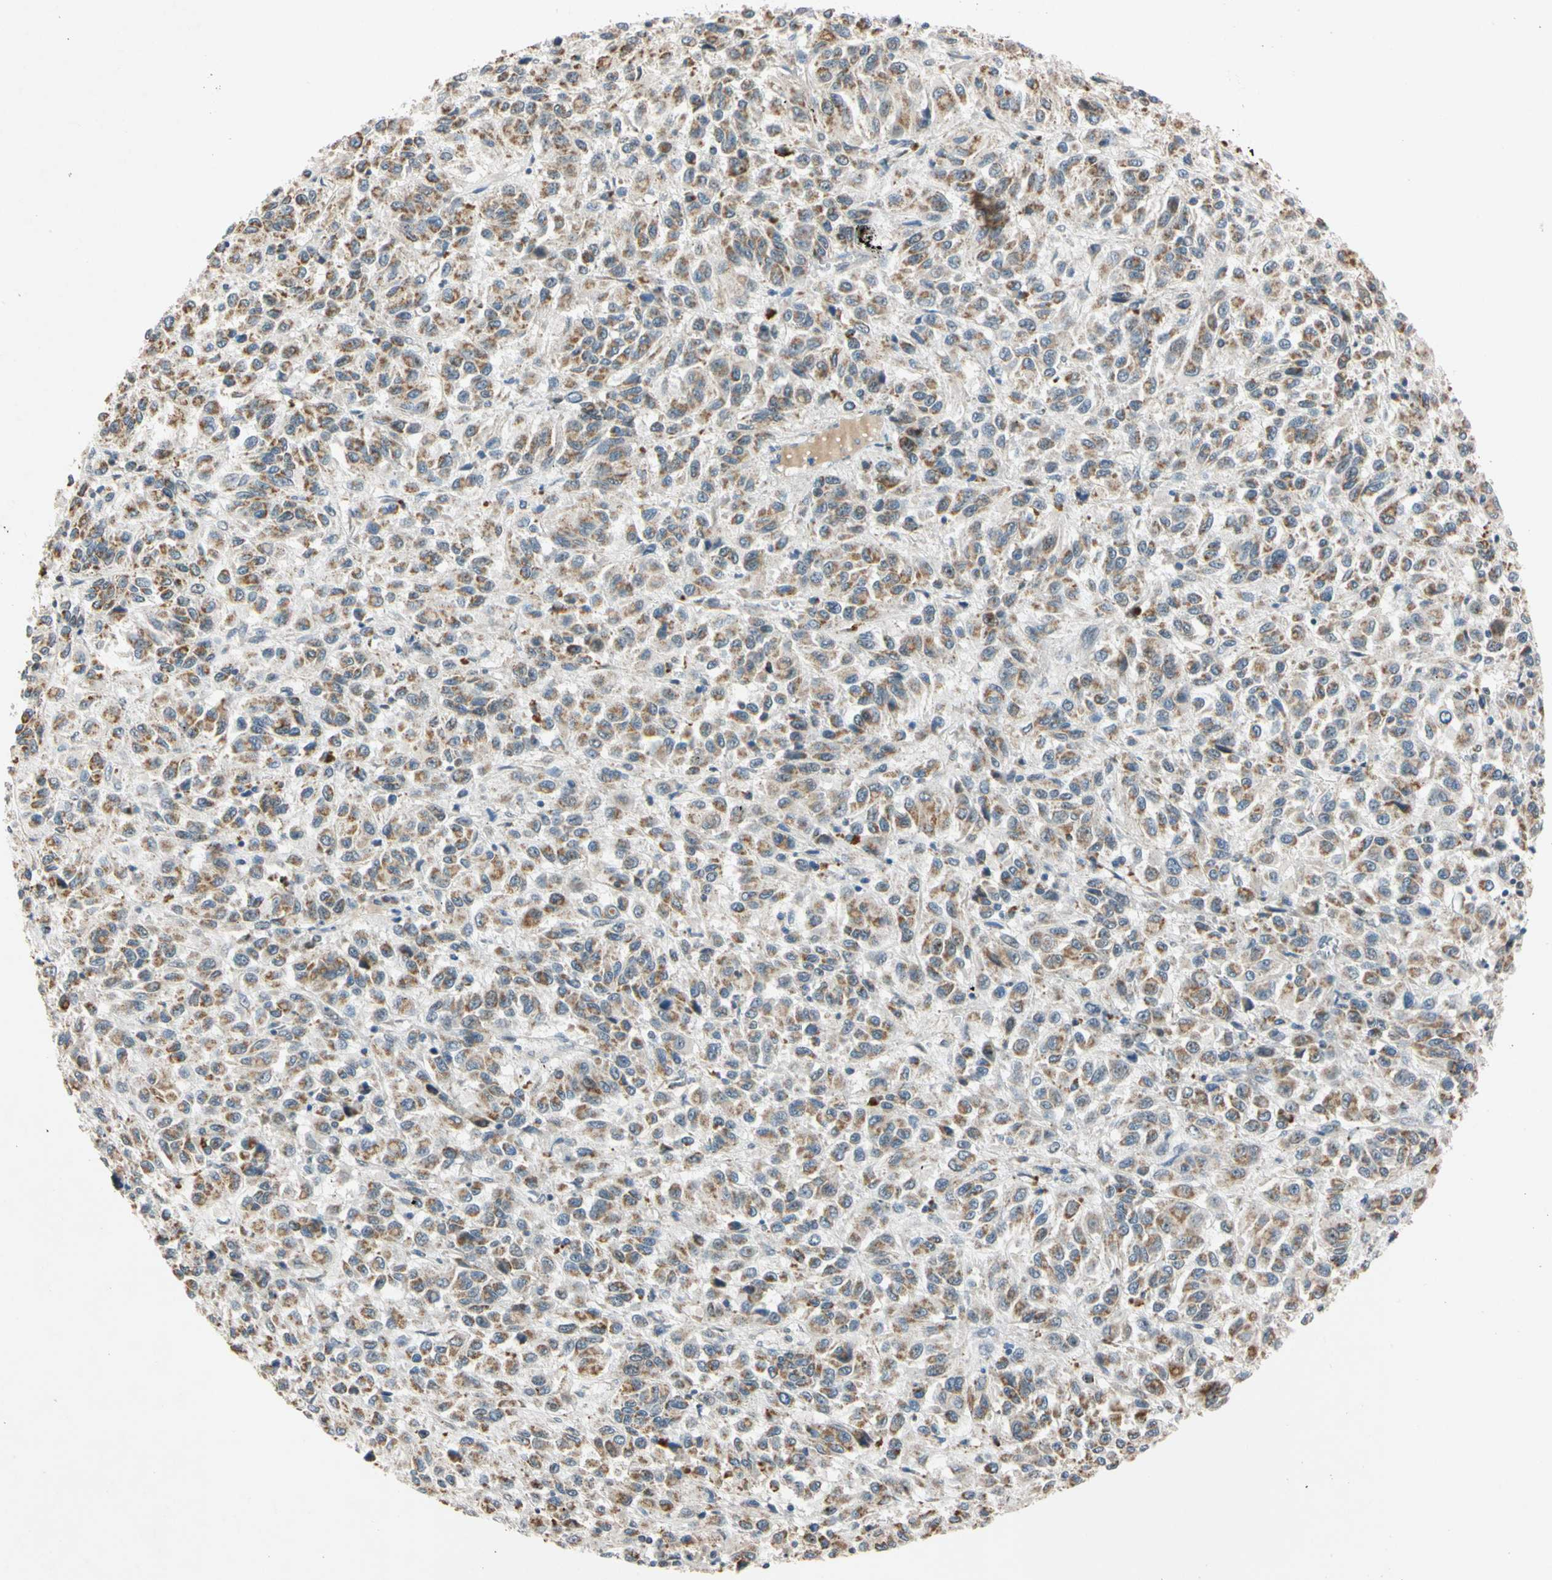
{"staining": {"intensity": "moderate", "quantity": ">75%", "location": "cytoplasmic/membranous"}, "tissue": "melanoma", "cell_type": "Tumor cells", "image_type": "cancer", "snomed": [{"axis": "morphology", "description": "Malignant melanoma, Metastatic site"}, {"axis": "topography", "description": "Lung"}], "caption": "Melanoma stained with DAB IHC shows medium levels of moderate cytoplasmic/membranous expression in approximately >75% of tumor cells. (brown staining indicates protein expression, while blue staining denotes nuclei).", "gene": "RIOX2", "patient": {"sex": "male", "age": 64}}